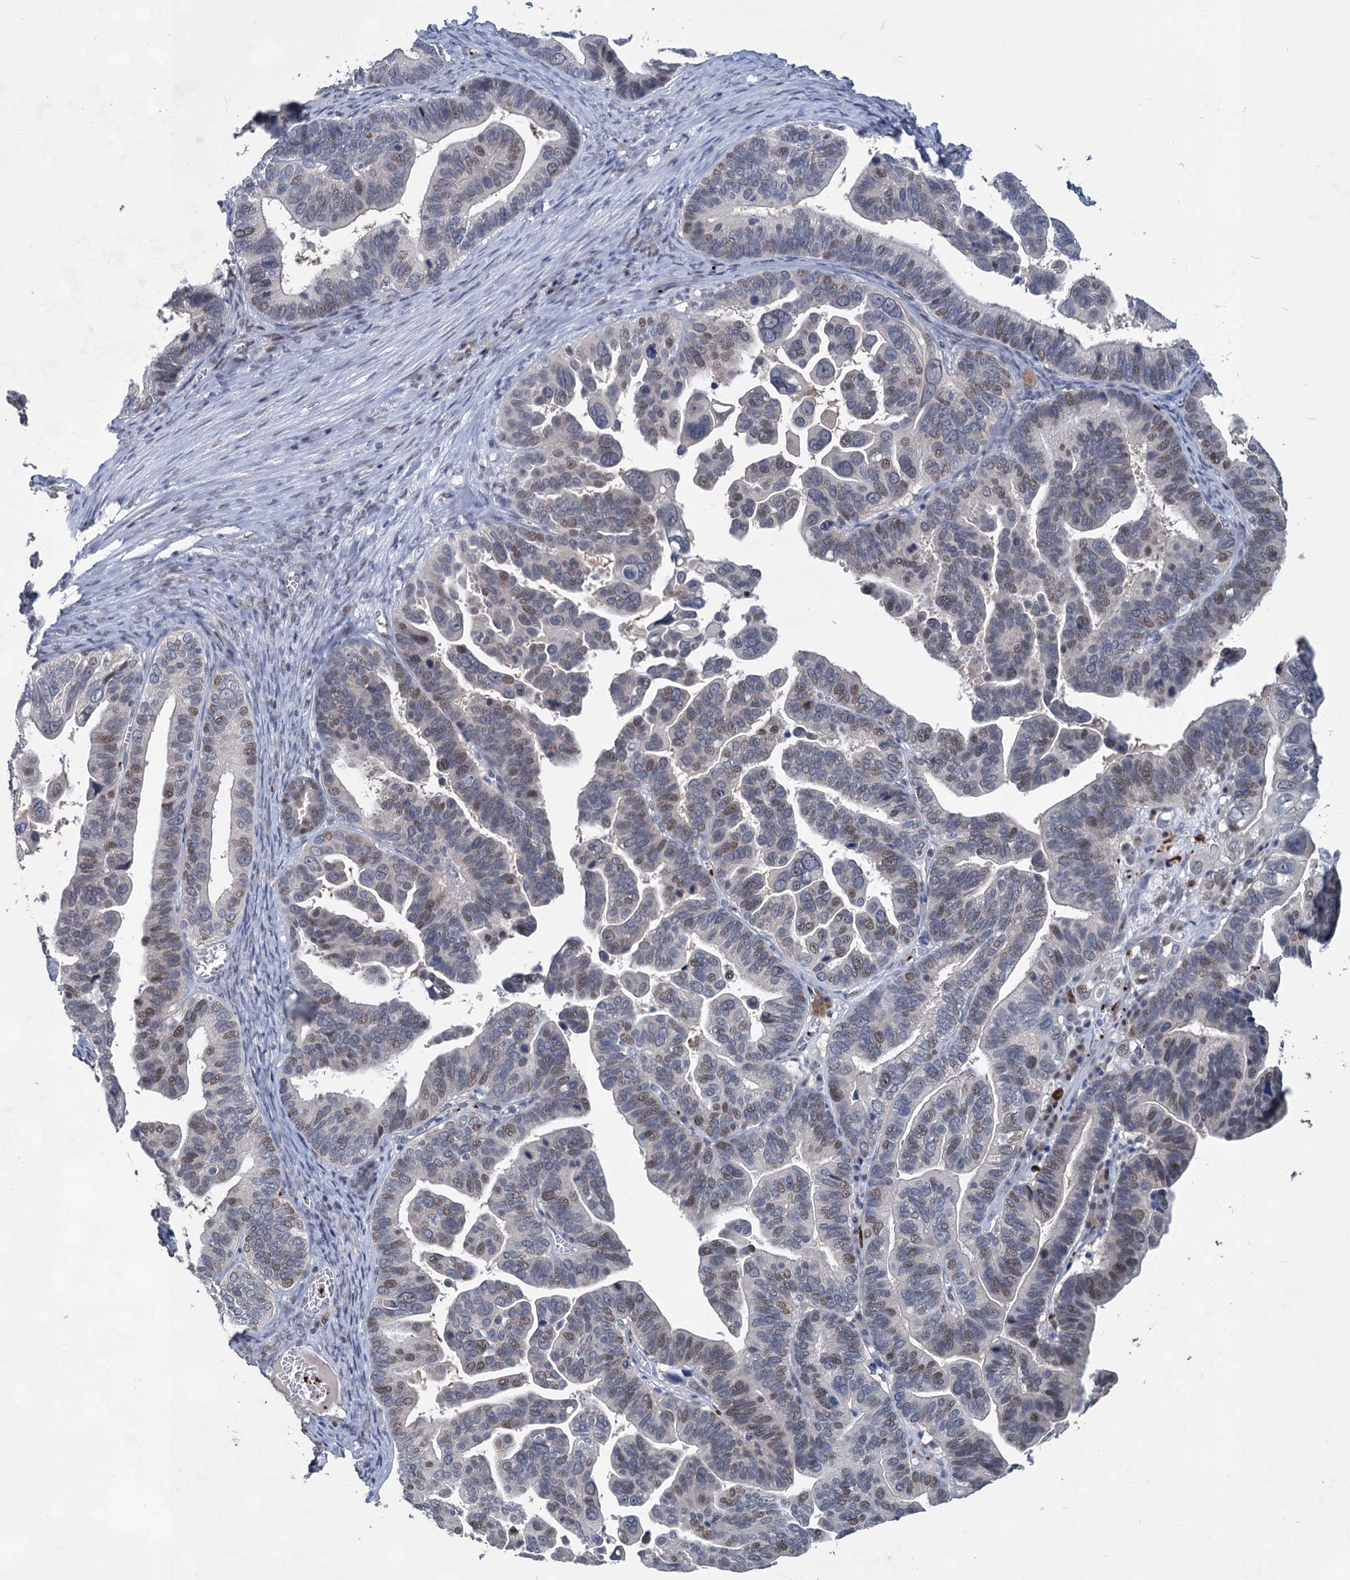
{"staining": {"intensity": "weak", "quantity": "25%-75%", "location": "nuclear"}, "tissue": "ovarian cancer", "cell_type": "Tumor cells", "image_type": "cancer", "snomed": [{"axis": "morphology", "description": "Cystadenocarcinoma, serous, NOS"}, {"axis": "topography", "description": "Ovary"}], "caption": "Ovarian cancer (serous cystadenocarcinoma) tissue exhibits weak nuclear positivity in about 25%-75% of tumor cells", "gene": "MON2", "patient": {"sex": "female", "age": 56}}